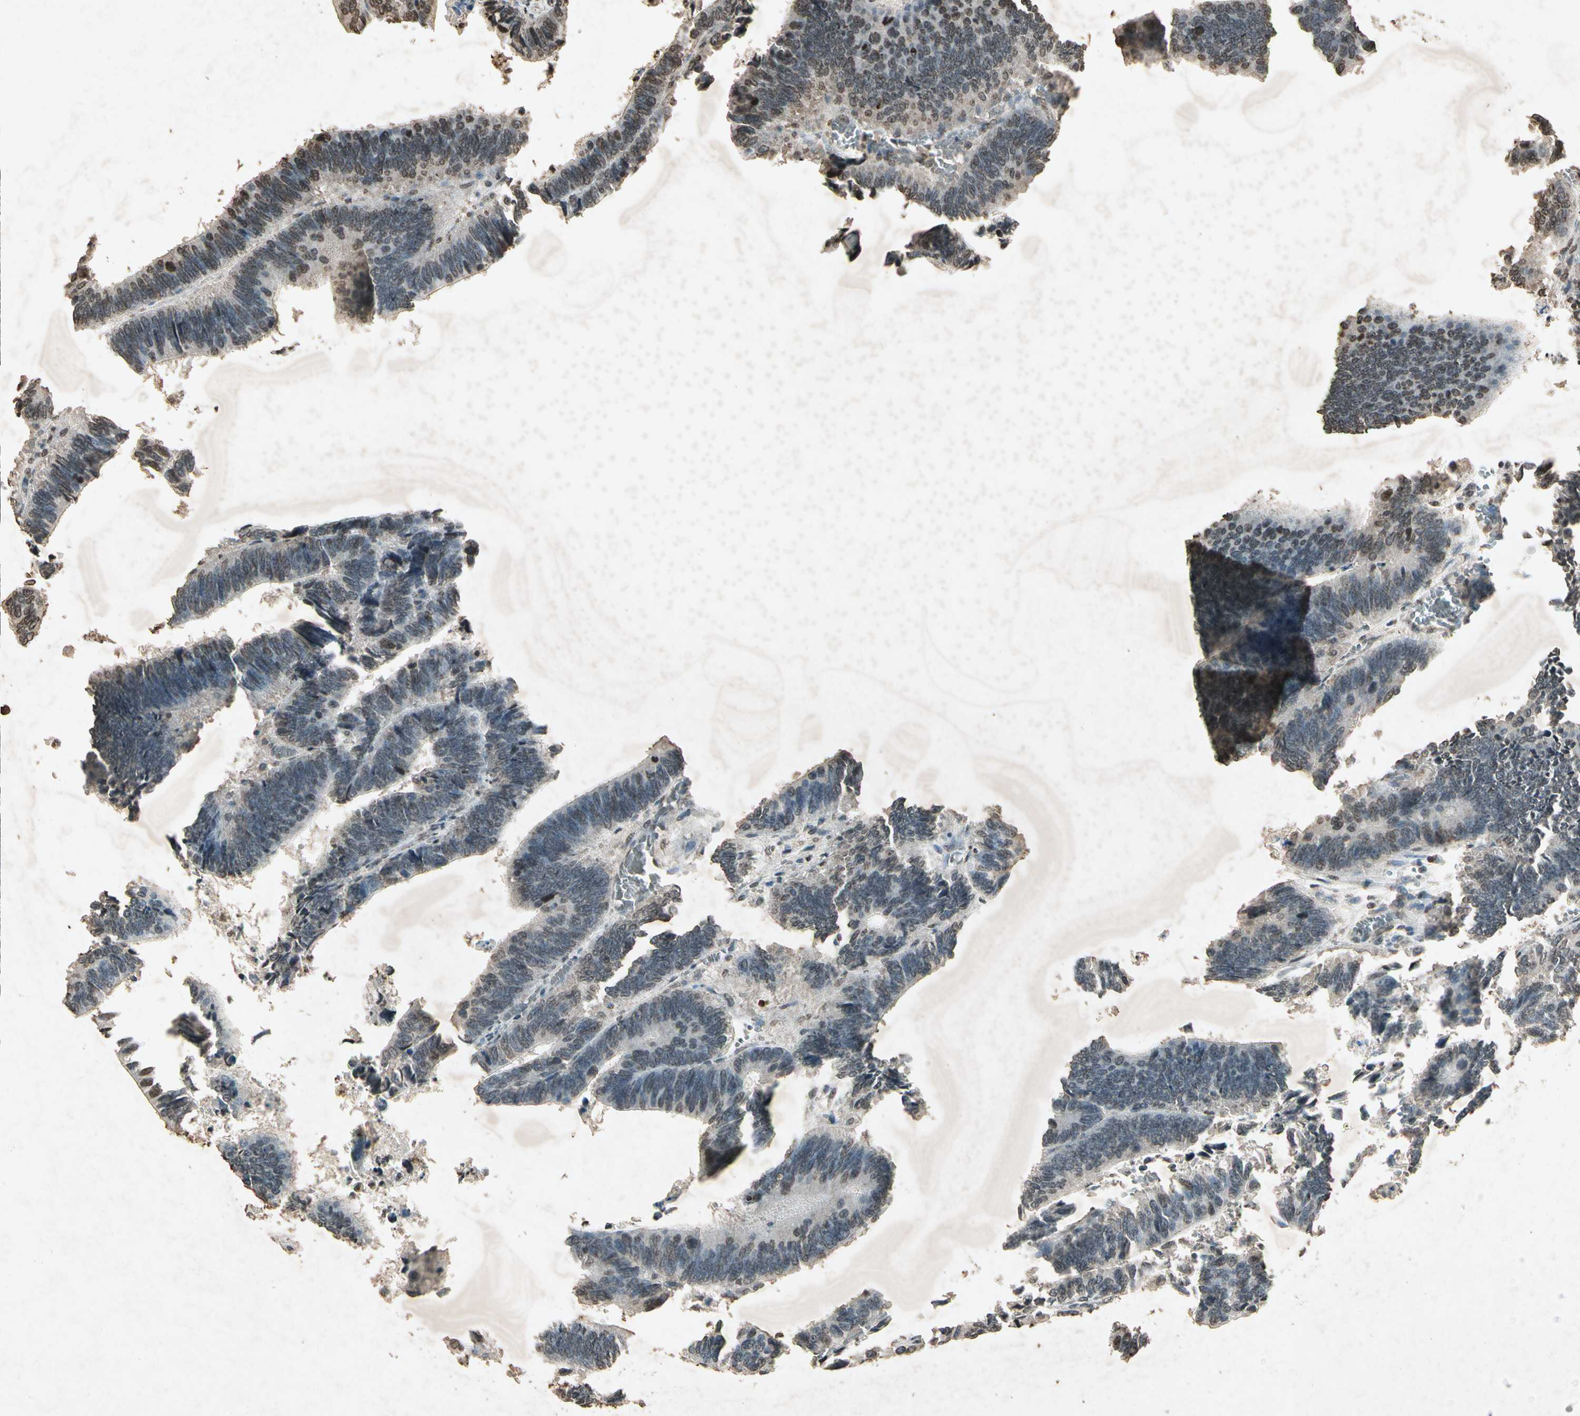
{"staining": {"intensity": "weak", "quantity": "<25%", "location": "cytoplasmic/membranous"}, "tissue": "colorectal cancer", "cell_type": "Tumor cells", "image_type": "cancer", "snomed": [{"axis": "morphology", "description": "Adenocarcinoma, NOS"}, {"axis": "topography", "description": "Colon"}], "caption": "Tumor cells show no significant staining in colorectal cancer (adenocarcinoma).", "gene": "GC", "patient": {"sex": "male", "age": 72}}